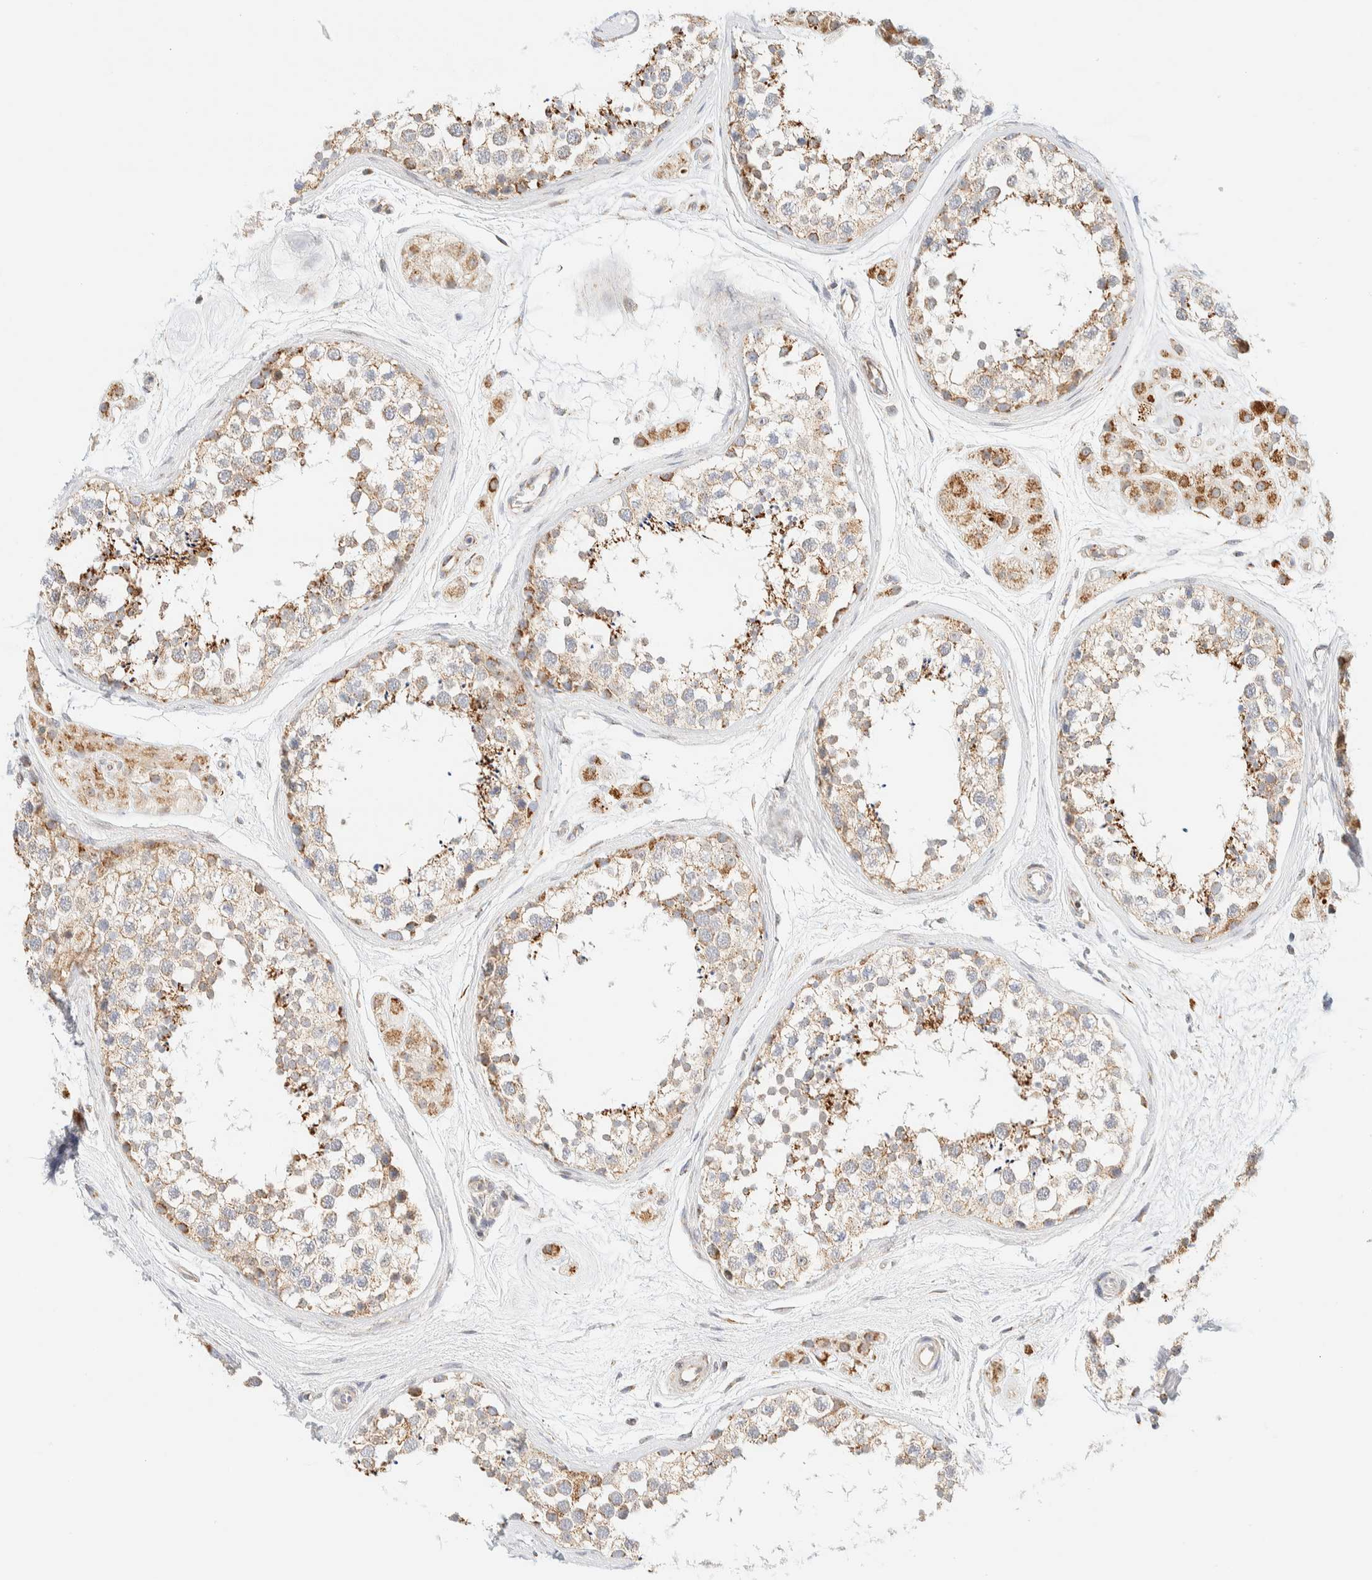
{"staining": {"intensity": "weak", "quantity": "25%-75%", "location": "cytoplasmic/membranous"}, "tissue": "testis", "cell_type": "Cells in seminiferous ducts", "image_type": "normal", "snomed": [{"axis": "morphology", "description": "Normal tissue, NOS"}, {"axis": "topography", "description": "Testis"}], "caption": "Protein expression analysis of unremarkable human testis reveals weak cytoplasmic/membranous positivity in approximately 25%-75% of cells in seminiferous ducts.", "gene": "PPM1K", "patient": {"sex": "male", "age": 56}}